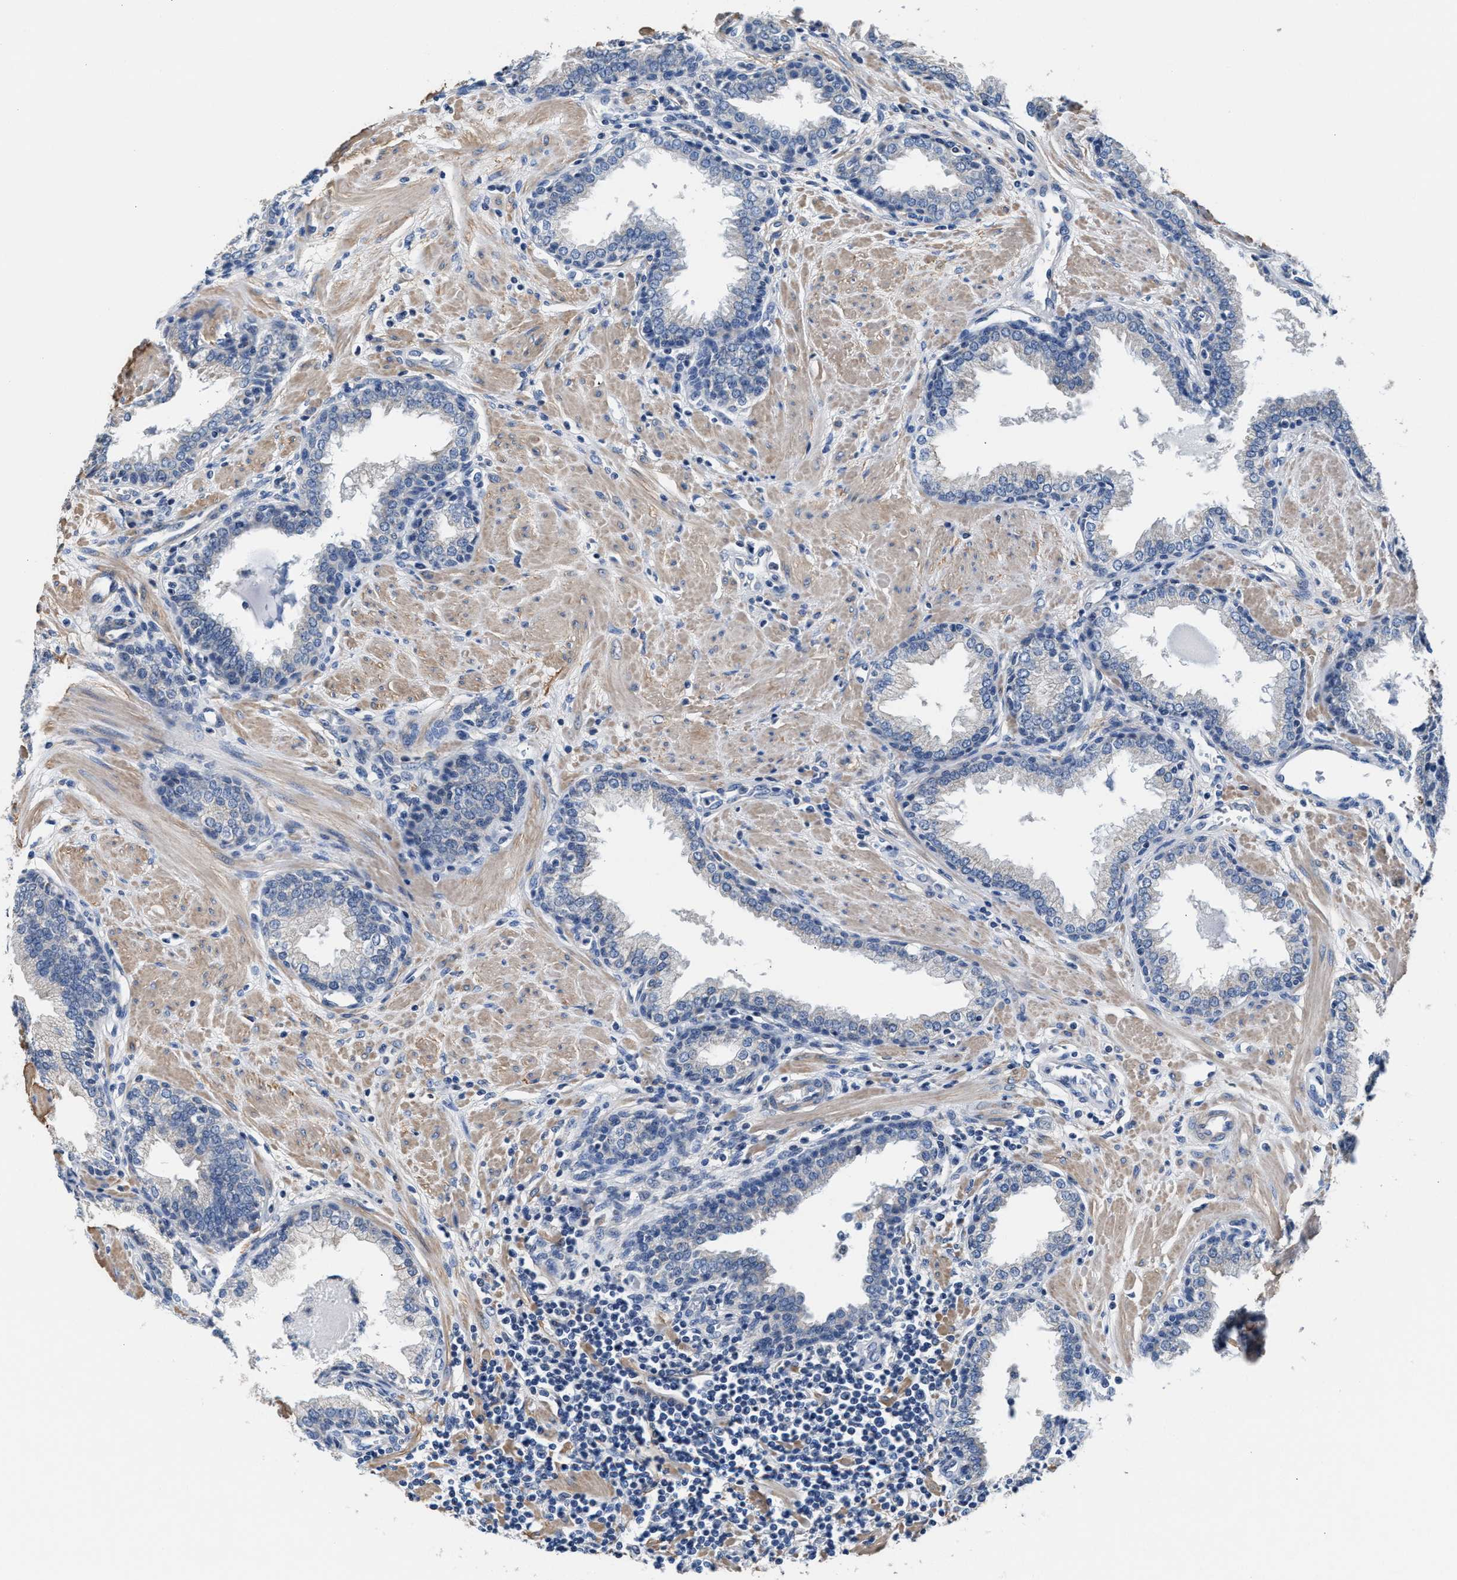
{"staining": {"intensity": "negative", "quantity": "none", "location": "none"}, "tissue": "prostate", "cell_type": "Glandular cells", "image_type": "normal", "snomed": [{"axis": "morphology", "description": "Normal tissue, NOS"}, {"axis": "topography", "description": "Prostate"}], "caption": "This image is of benign prostate stained with IHC to label a protein in brown with the nuclei are counter-stained blue. There is no staining in glandular cells.", "gene": "MYH3", "patient": {"sex": "male", "age": 51}}